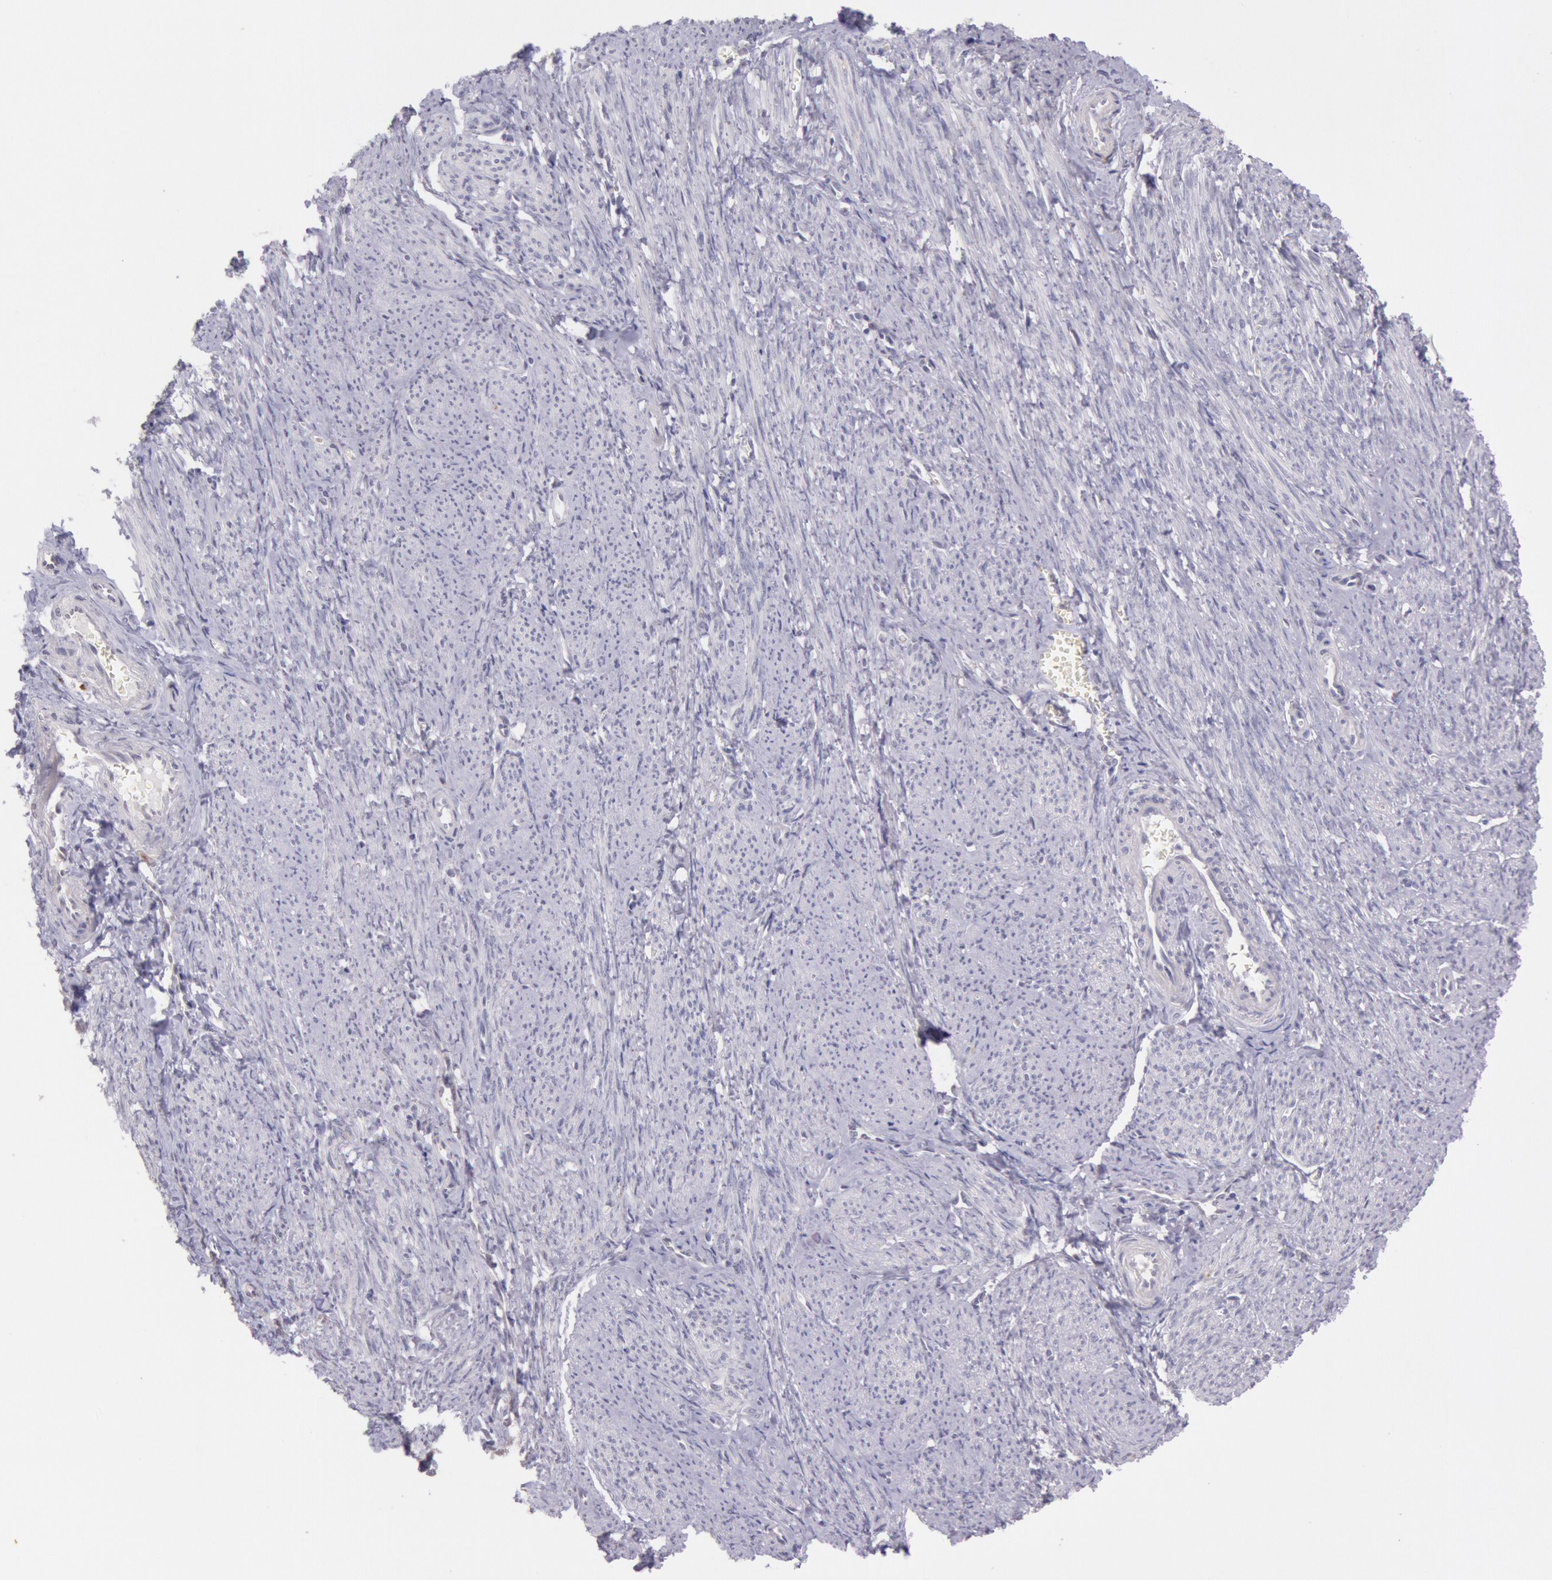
{"staining": {"intensity": "negative", "quantity": "none", "location": "none"}, "tissue": "smooth muscle", "cell_type": "Smooth muscle cells", "image_type": "normal", "snomed": [{"axis": "morphology", "description": "Normal tissue, NOS"}, {"axis": "topography", "description": "Smooth muscle"}, {"axis": "topography", "description": "Cervix"}], "caption": "DAB (3,3'-diaminobenzidine) immunohistochemical staining of unremarkable smooth muscle exhibits no significant expression in smooth muscle cells.", "gene": "FRMD6", "patient": {"sex": "female", "age": 70}}